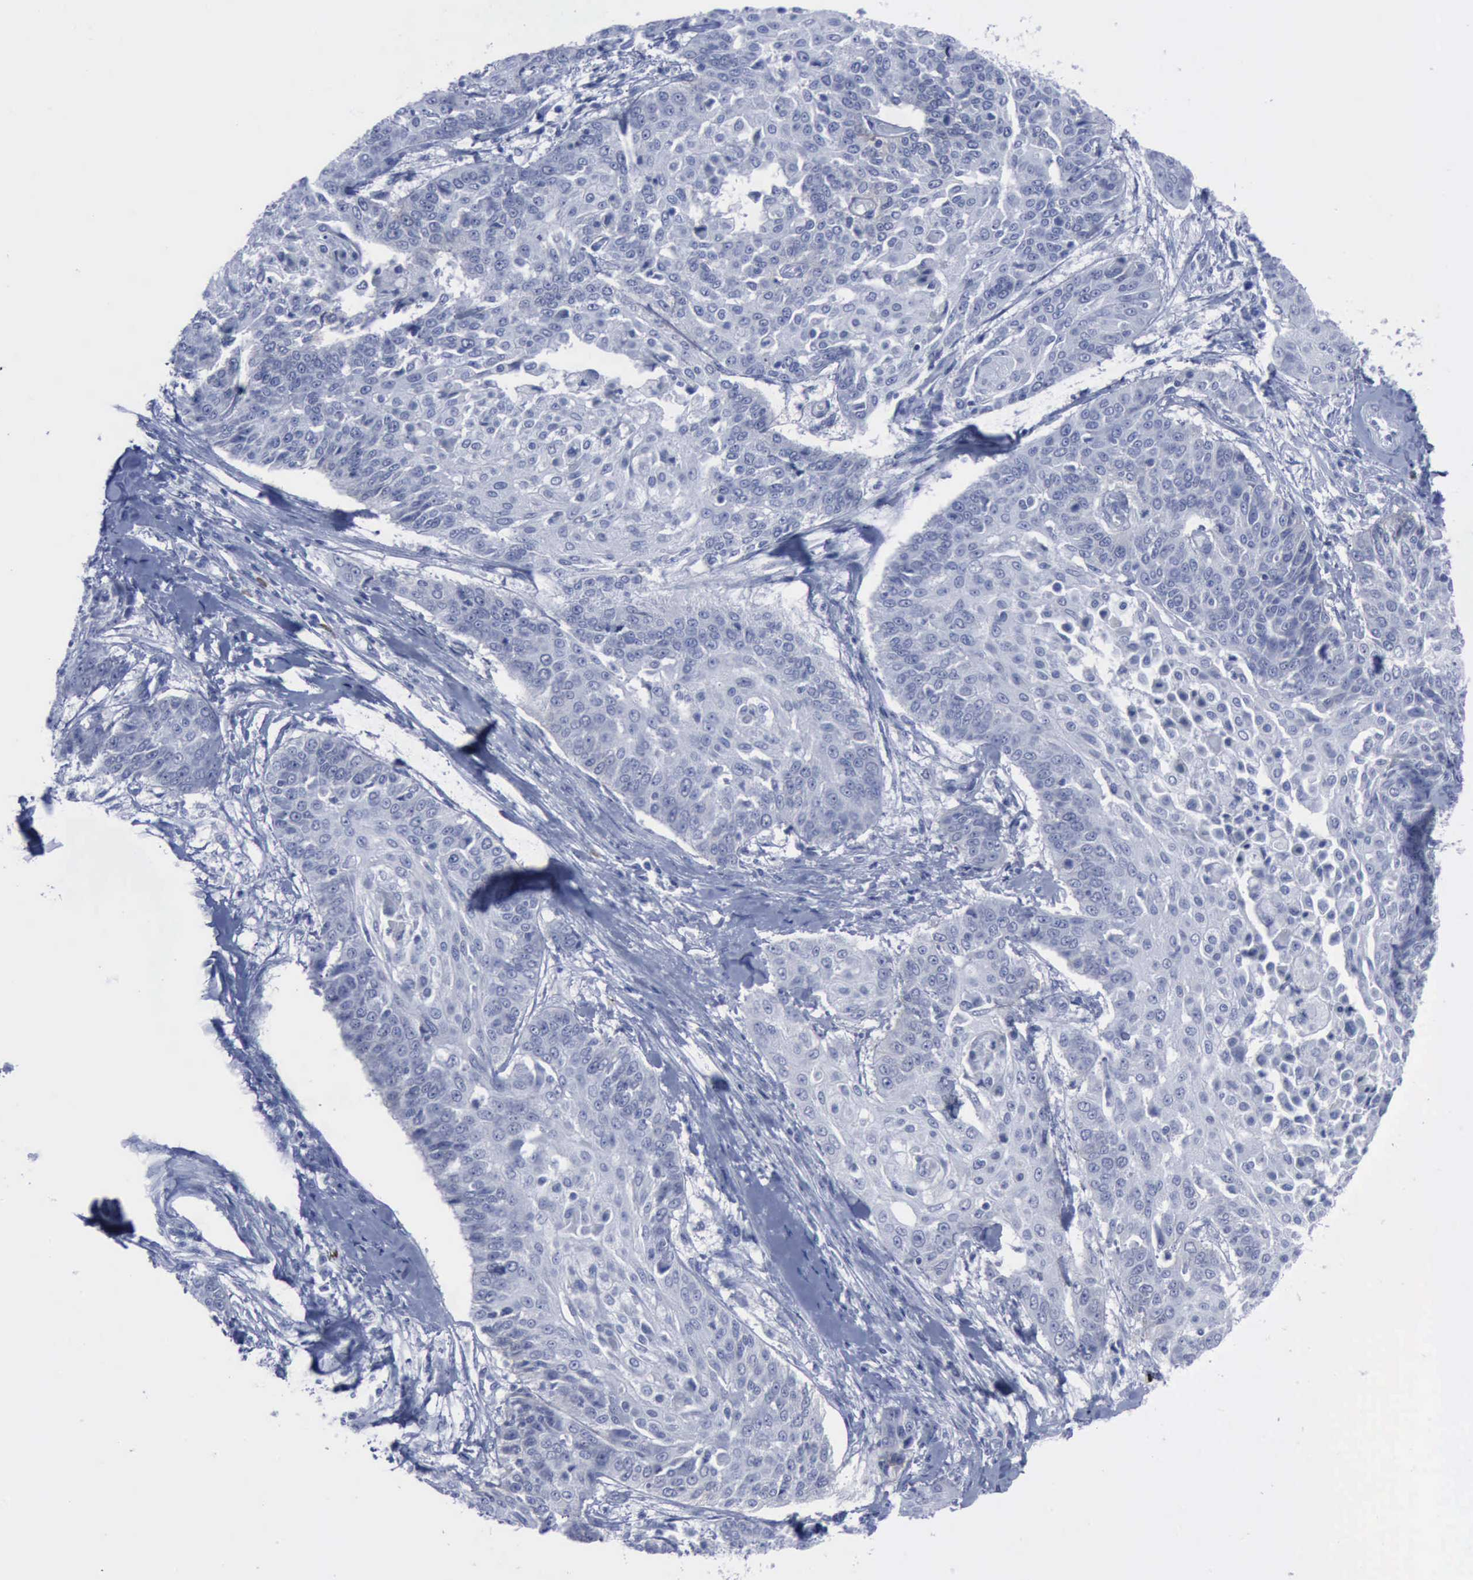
{"staining": {"intensity": "negative", "quantity": "none", "location": "none"}, "tissue": "cervical cancer", "cell_type": "Tumor cells", "image_type": "cancer", "snomed": [{"axis": "morphology", "description": "Squamous cell carcinoma, NOS"}, {"axis": "topography", "description": "Cervix"}], "caption": "Tumor cells are negative for brown protein staining in cervical cancer.", "gene": "NGFR", "patient": {"sex": "female", "age": 64}}